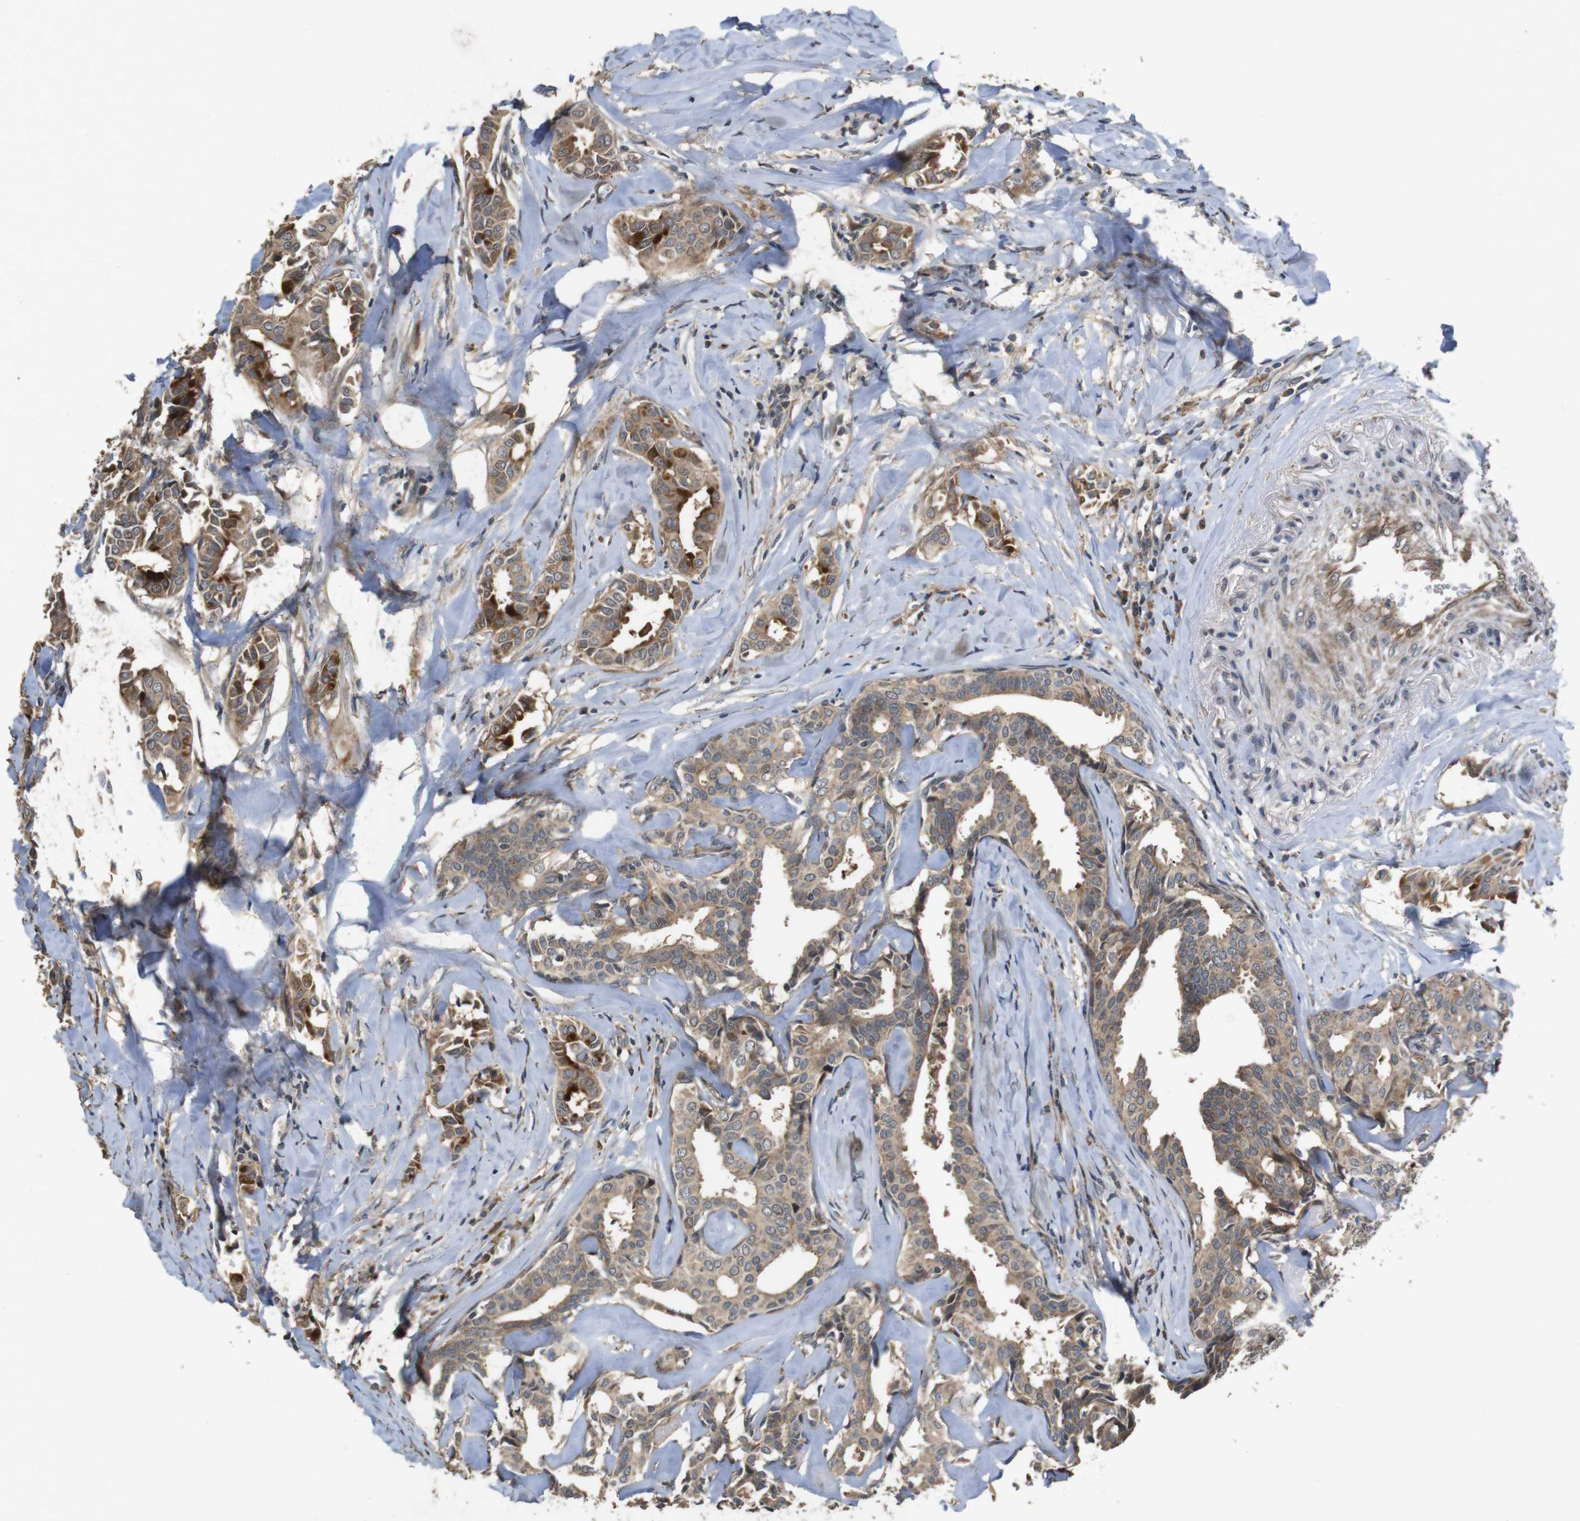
{"staining": {"intensity": "moderate", "quantity": ">75%", "location": "cytoplasmic/membranous,nuclear"}, "tissue": "head and neck cancer", "cell_type": "Tumor cells", "image_type": "cancer", "snomed": [{"axis": "morphology", "description": "Adenocarcinoma, NOS"}, {"axis": "topography", "description": "Salivary gland"}, {"axis": "topography", "description": "Head-Neck"}], "caption": "Protein analysis of head and neck cancer (adenocarcinoma) tissue displays moderate cytoplasmic/membranous and nuclear staining in about >75% of tumor cells. The staining was performed using DAB, with brown indicating positive protein expression. Nuclei are stained blue with hematoxylin.", "gene": "PCDHB10", "patient": {"sex": "female", "age": 59}}